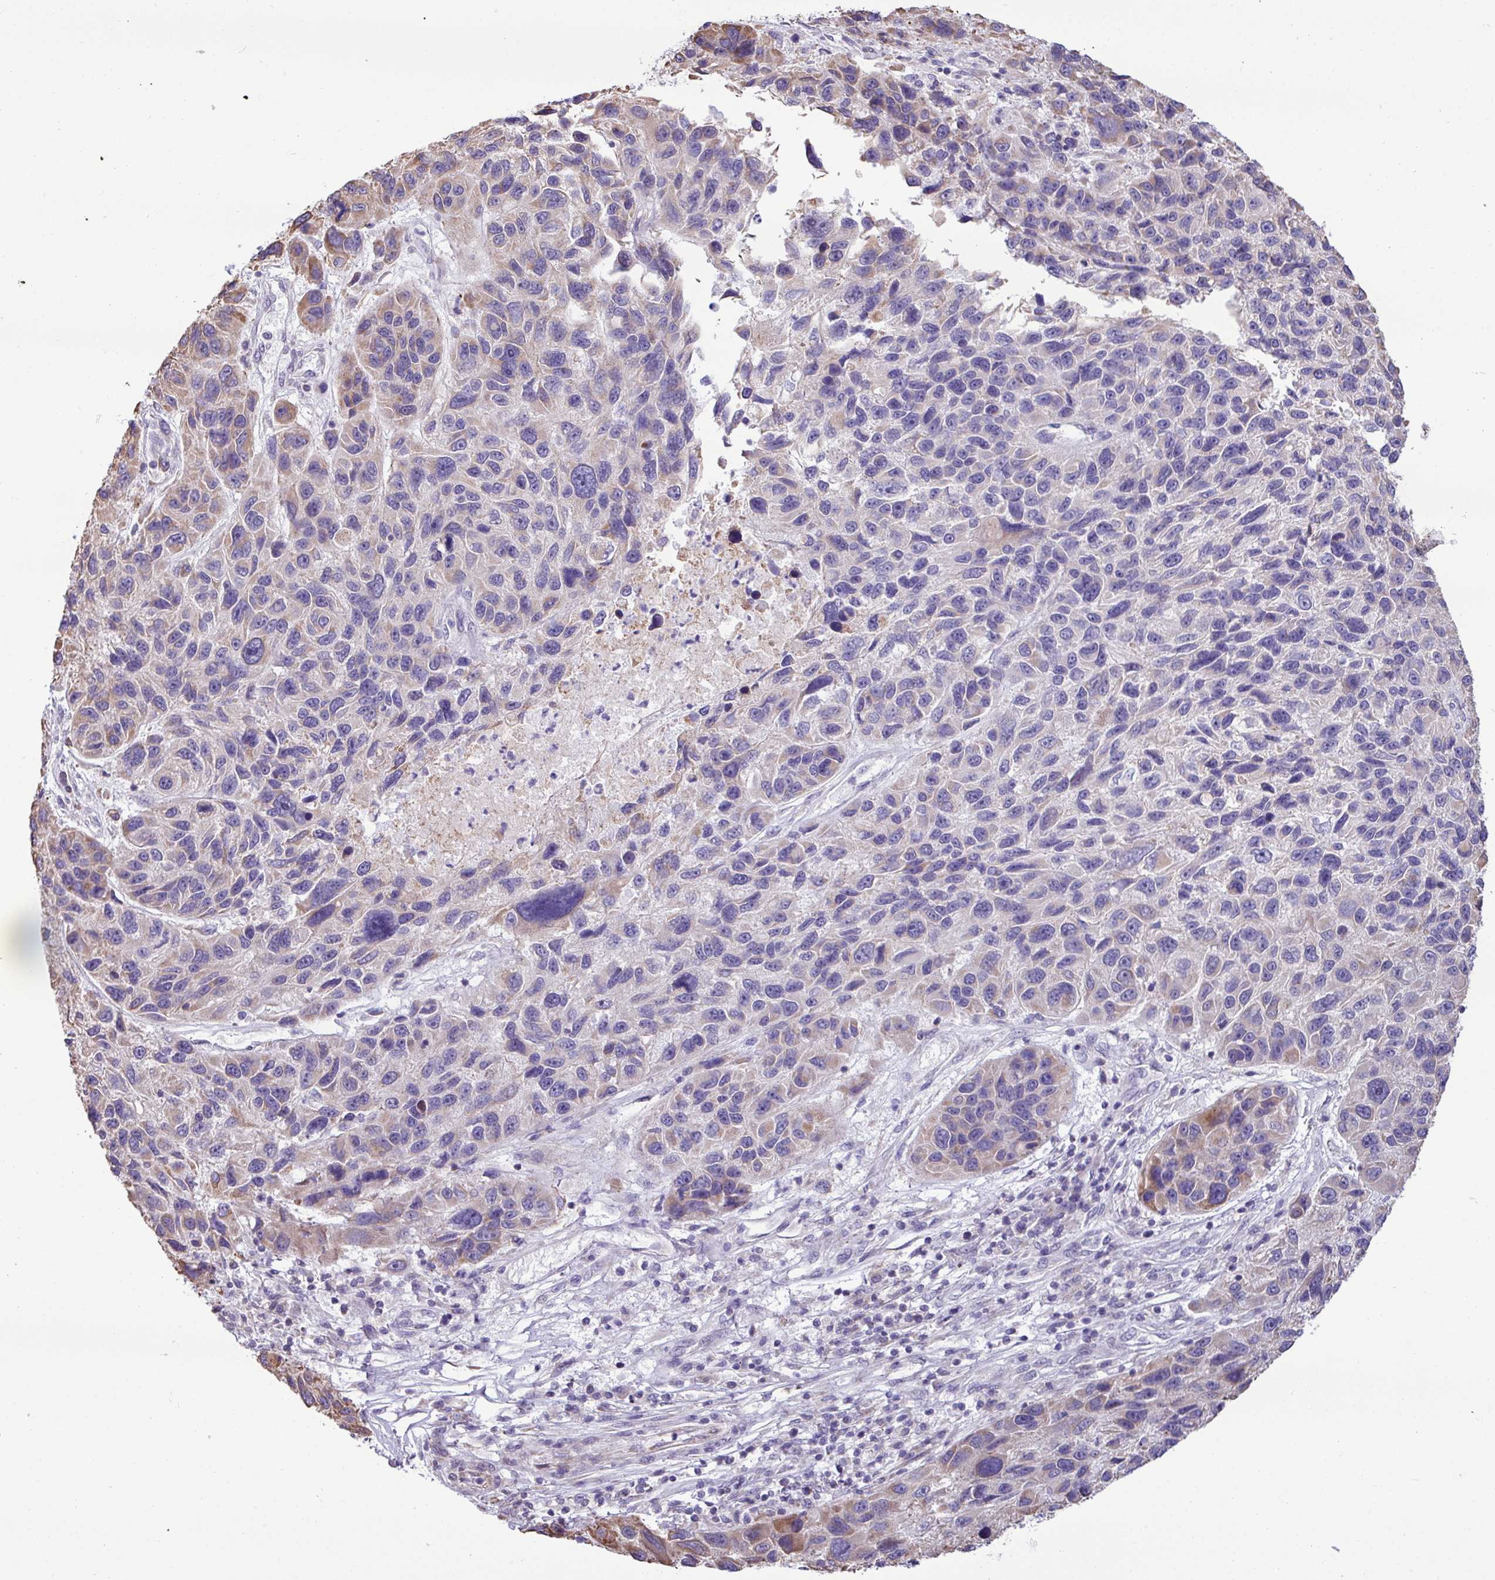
{"staining": {"intensity": "moderate", "quantity": "<25%", "location": "cytoplasmic/membranous"}, "tissue": "melanoma", "cell_type": "Tumor cells", "image_type": "cancer", "snomed": [{"axis": "morphology", "description": "Malignant melanoma, NOS"}, {"axis": "topography", "description": "Skin"}], "caption": "Immunohistochemical staining of melanoma reveals low levels of moderate cytoplasmic/membranous staining in about <25% of tumor cells. The protein of interest is stained brown, and the nuclei are stained in blue (DAB (3,3'-diaminobenzidine) IHC with brightfield microscopy, high magnification).", "gene": "IRGC", "patient": {"sex": "male", "age": 53}}